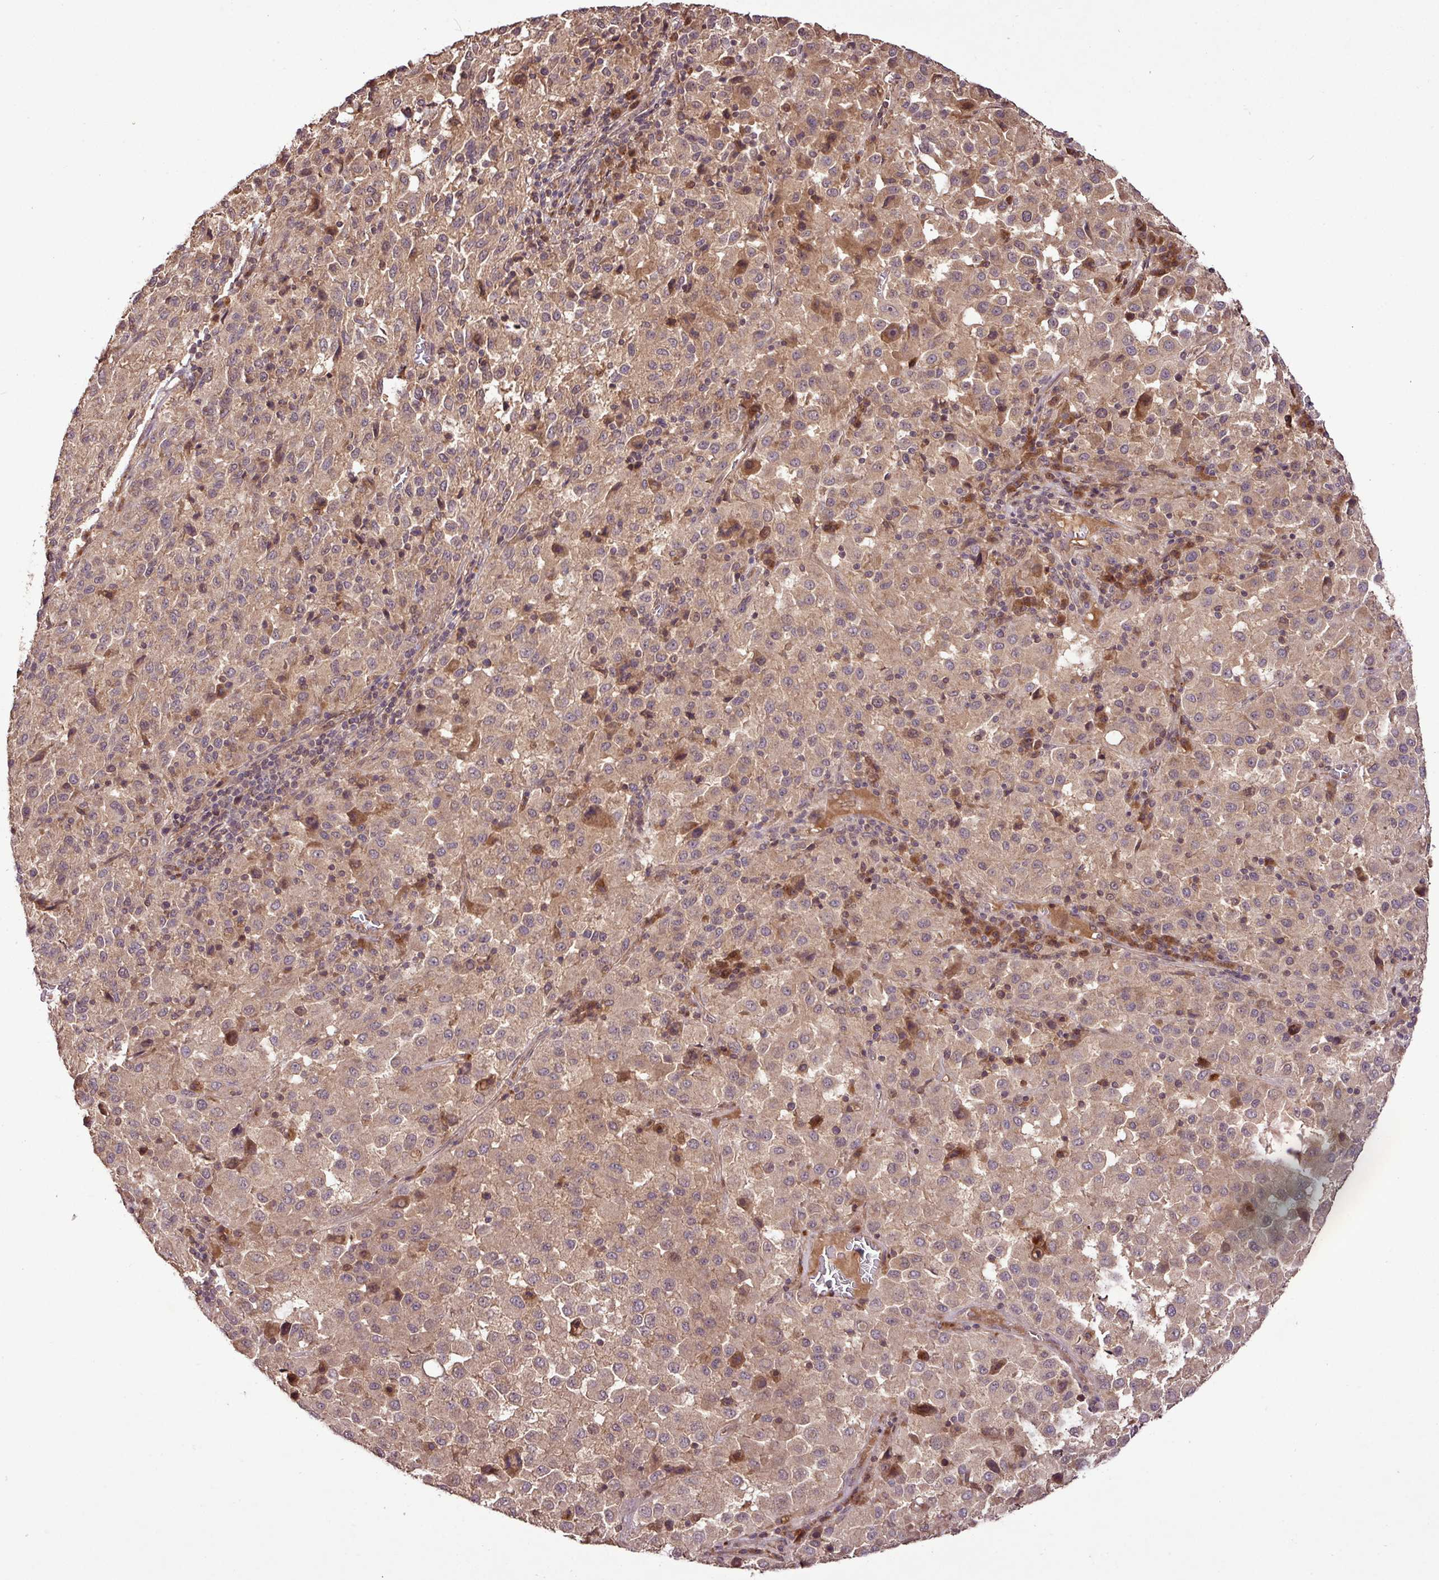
{"staining": {"intensity": "moderate", "quantity": ">75%", "location": "cytoplasmic/membranous,nuclear"}, "tissue": "melanoma", "cell_type": "Tumor cells", "image_type": "cancer", "snomed": [{"axis": "morphology", "description": "Malignant melanoma, Metastatic site"}, {"axis": "topography", "description": "Lung"}], "caption": "IHC (DAB) staining of human melanoma demonstrates moderate cytoplasmic/membranous and nuclear protein staining in approximately >75% of tumor cells.", "gene": "FAIM", "patient": {"sex": "male", "age": 64}}